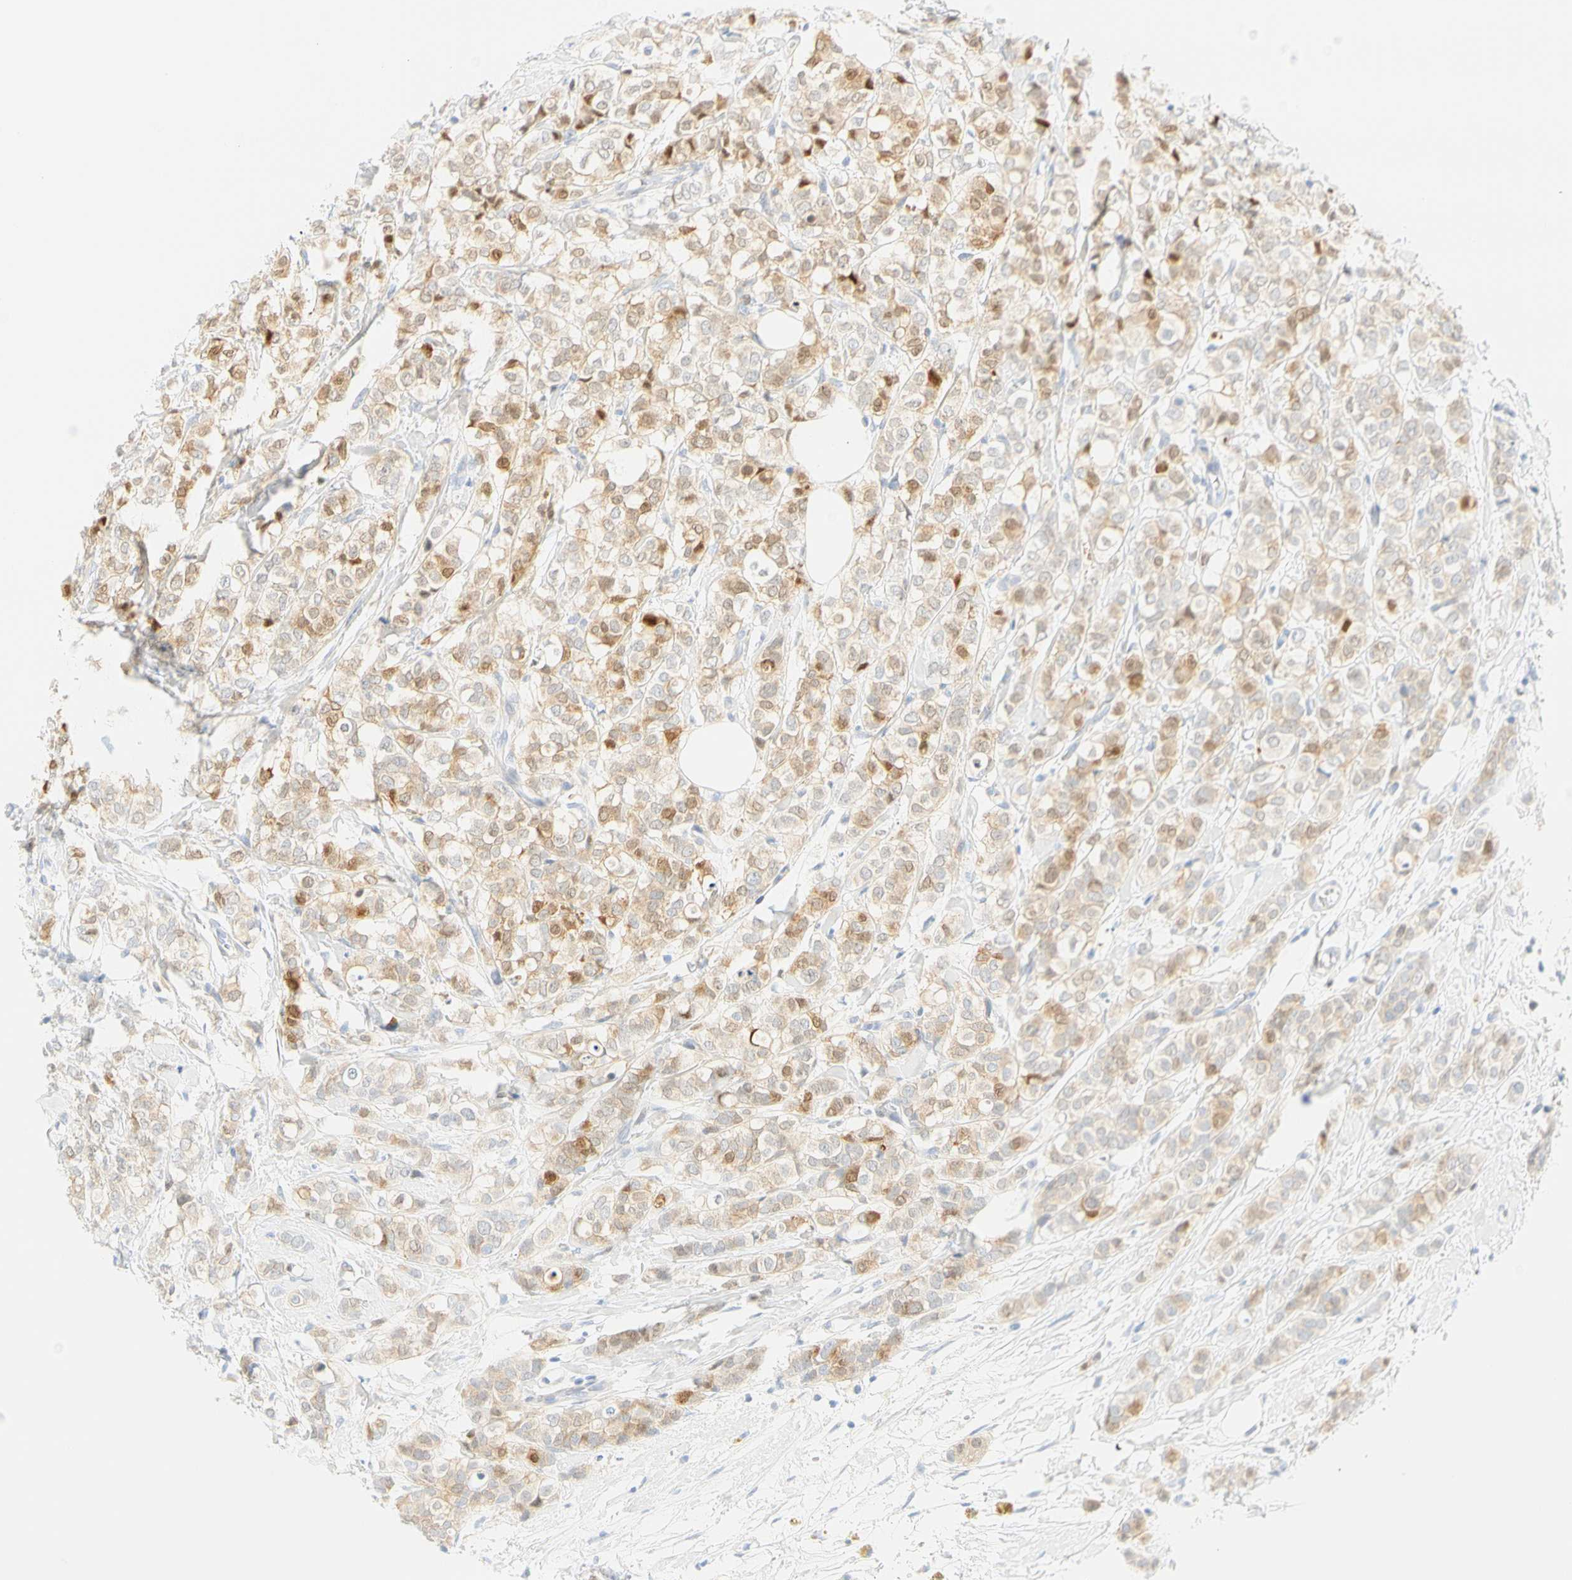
{"staining": {"intensity": "weak", "quantity": "25%-75%", "location": "cytoplasmic/membranous"}, "tissue": "breast cancer", "cell_type": "Tumor cells", "image_type": "cancer", "snomed": [{"axis": "morphology", "description": "Lobular carcinoma"}, {"axis": "topography", "description": "Breast"}], "caption": "DAB (3,3'-diaminobenzidine) immunohistochemical staining of human breast cancer demonstrates weak cytoplasmic/membranous protein expression in about 25%-75% of tumor cells.", "gene": "SELENBP1", "patient": {"sex": "female", "age": 60}}